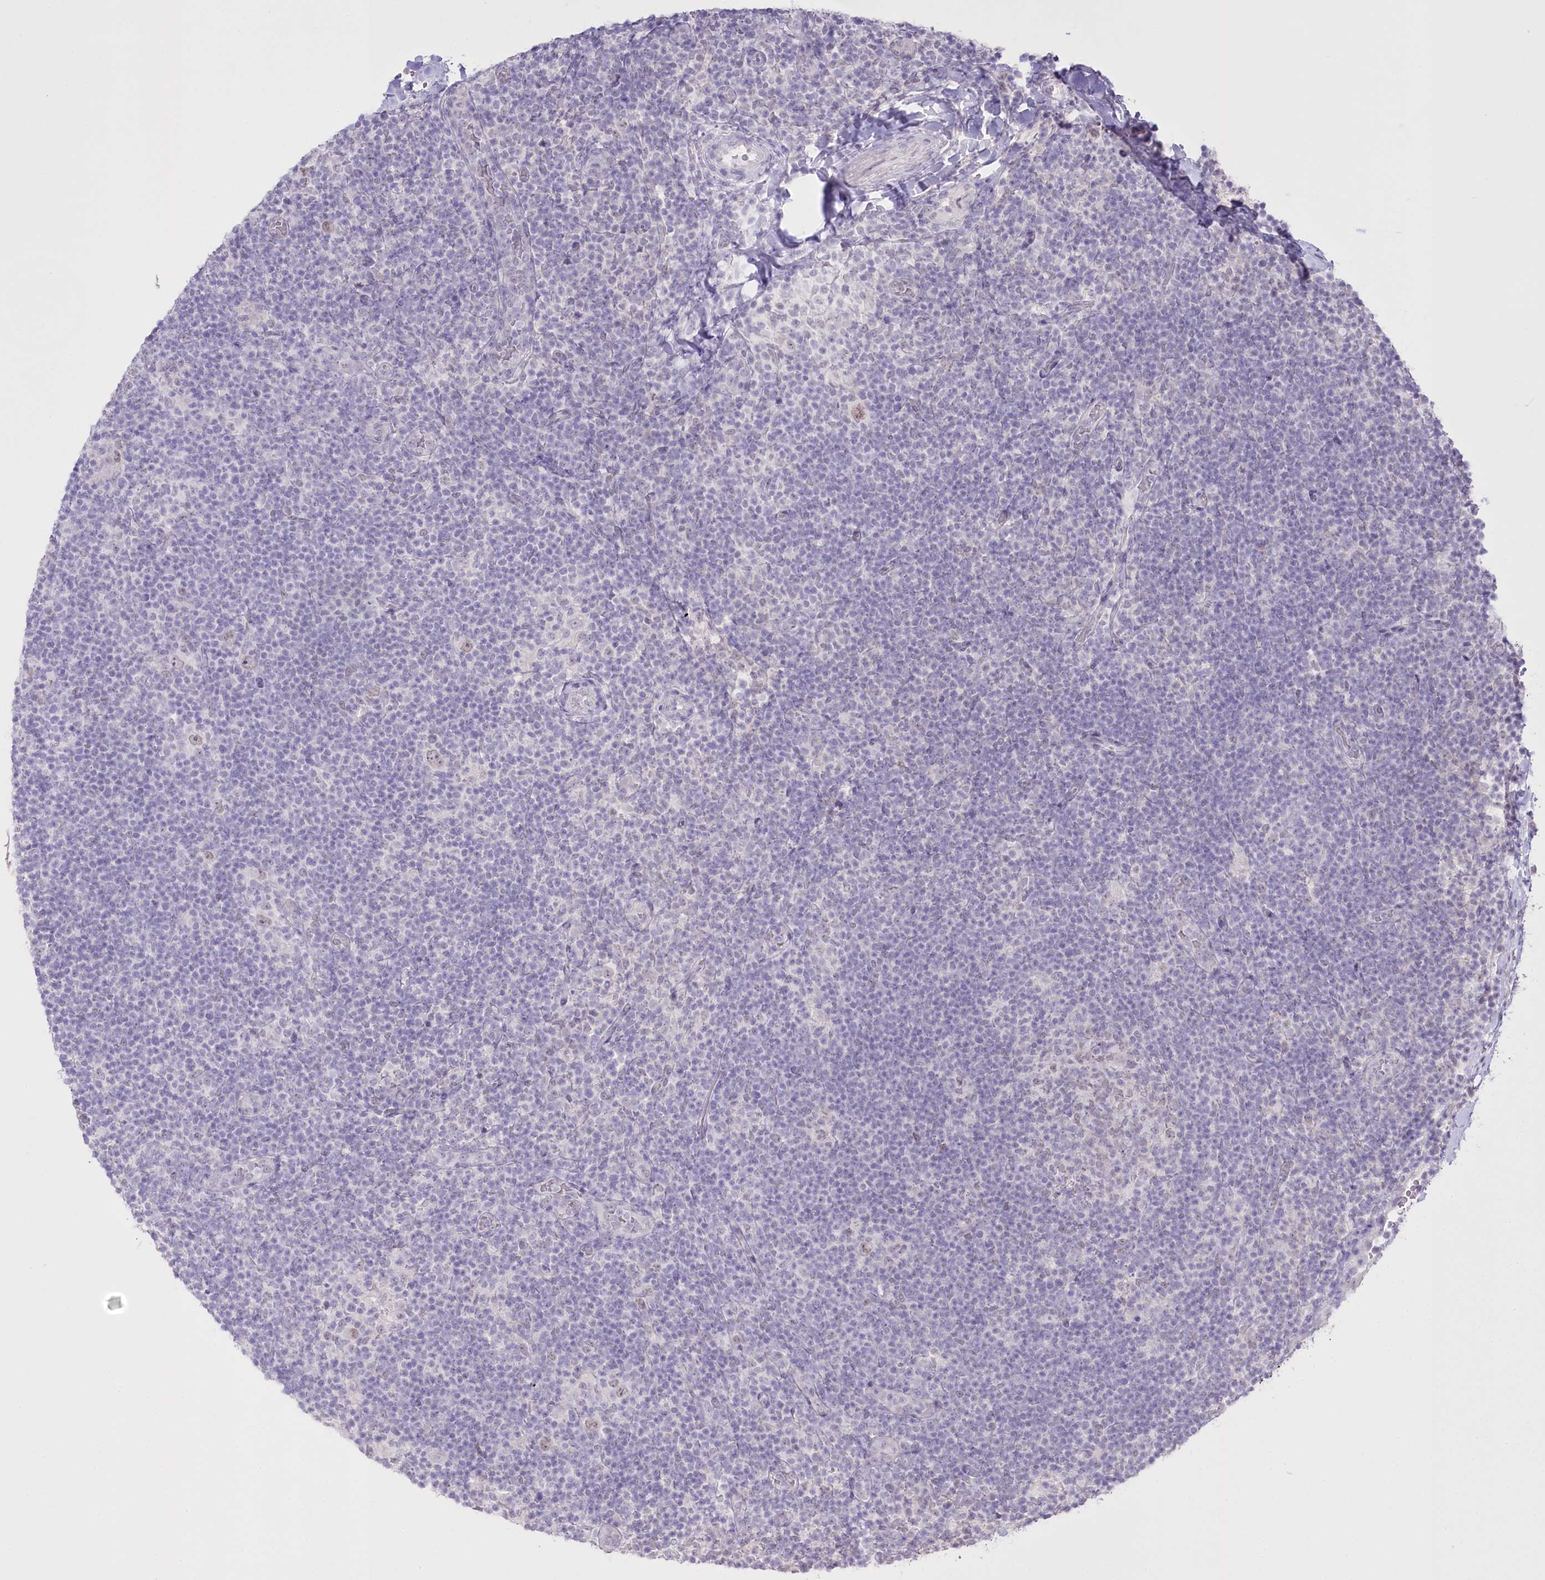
{"staining": {"intensity": "weak", "quantity": "25%-75%", "location": "nuclear"}, "tissue": "lymphoma", "cell_type": "Tumor cells", "image_type": "cancer", "snomed": [{"axis": "morphology", "description": "Hodgkin's disease, NOS"}, {"axis": "topography", "description": "Lymph node"}], "caption": "Immunohistochemical staining of Hodgkin's disease shows weak nuclear protein staining in approximately 25%-75% of tumor cells.", "gene": "SLC39A10", "patient": {"sex": "female", "age": 57}}